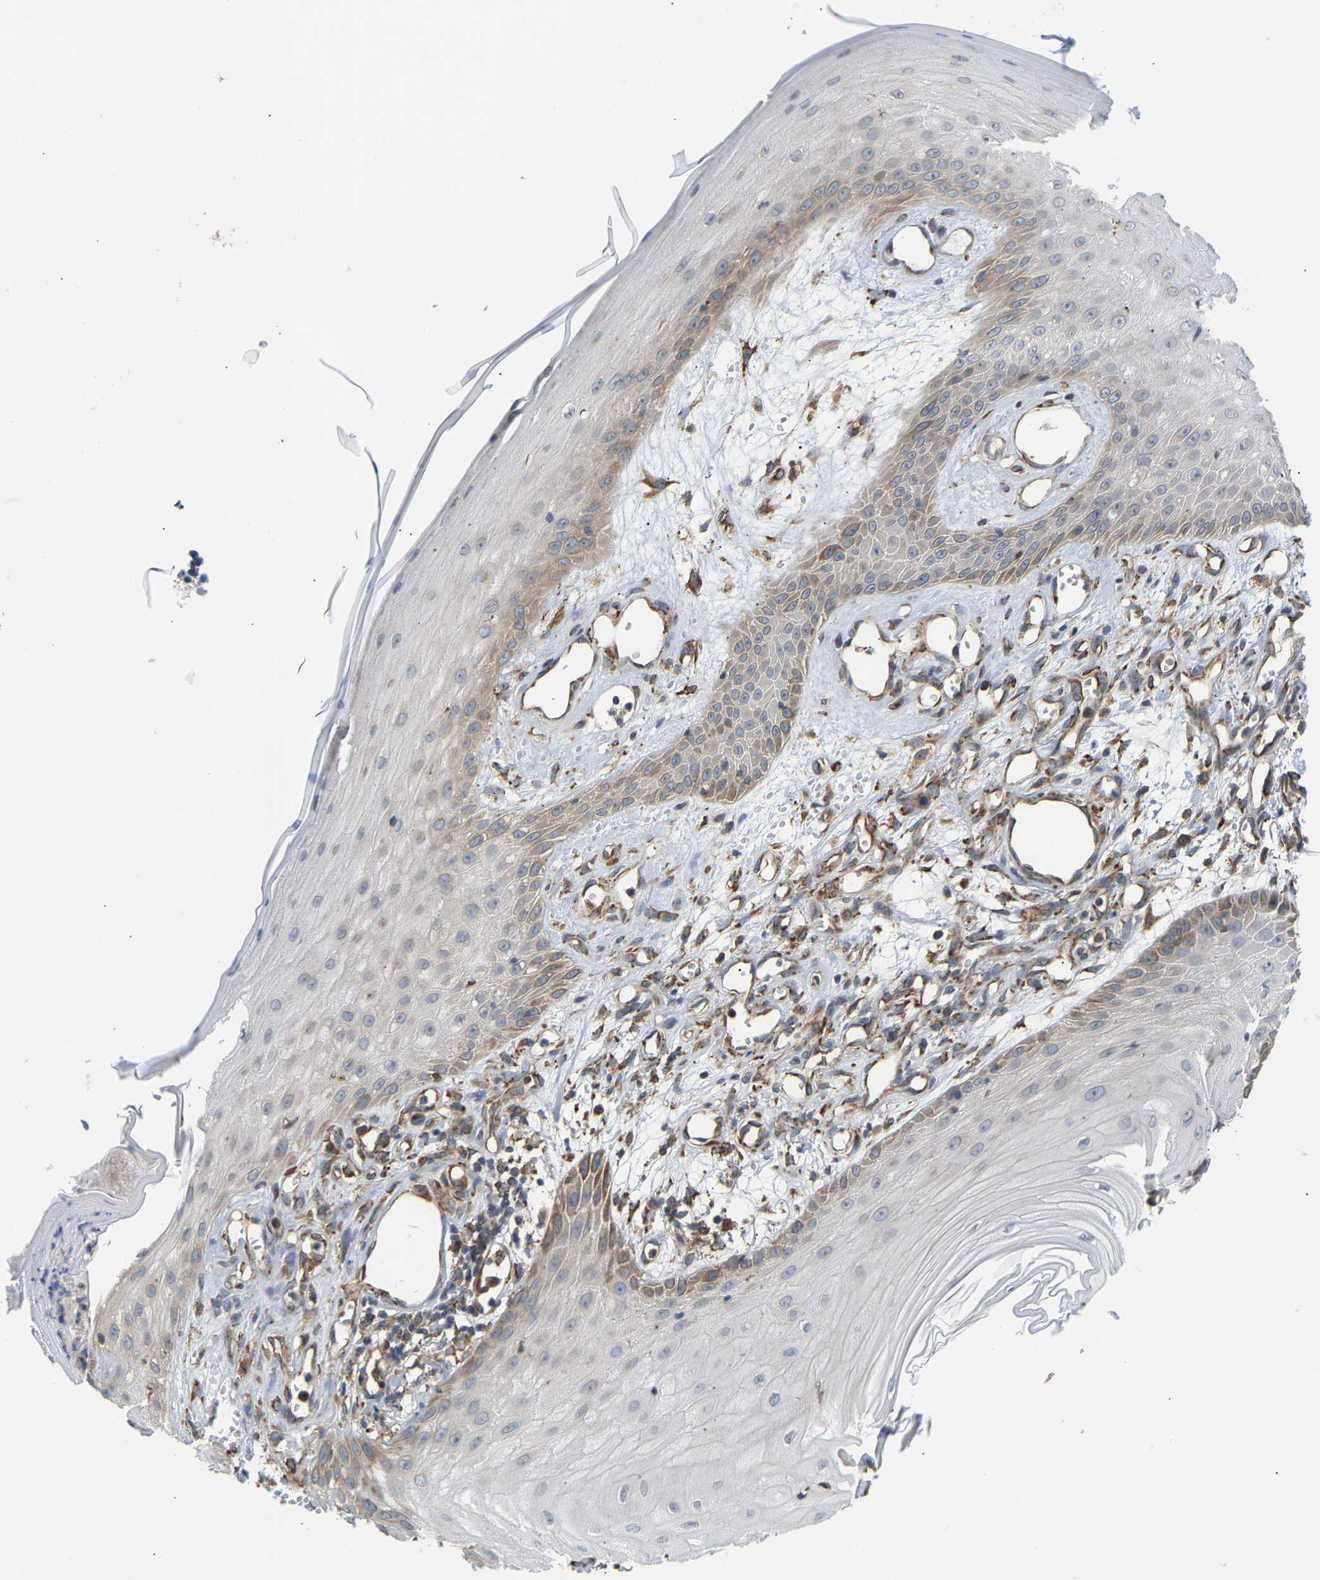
{"staining": {"intensity": "moderate", "quantity": ">75%", "location": "cytoplasmic/membranous"}, "tissue": "skin cancer", "cell_type": "Tumor cells", "image_type": "cancer", "snomed": [{"axis": "morphology", "description": "Squamous cell carcinoma, NOS"}, {"axis": "topography", "description": "Skin"}], "caption": "This histopathology image shows squamous cell carcinoma (skin) stained with immunohistochemistry to label a protein in brown. The cytoplasmic/membranous of tumor cells show moderate positivity for the protein. Nuclei are counter-stained blue.", "gene": "ARAP1", "patient": {"sex": "male", "age": 74}}